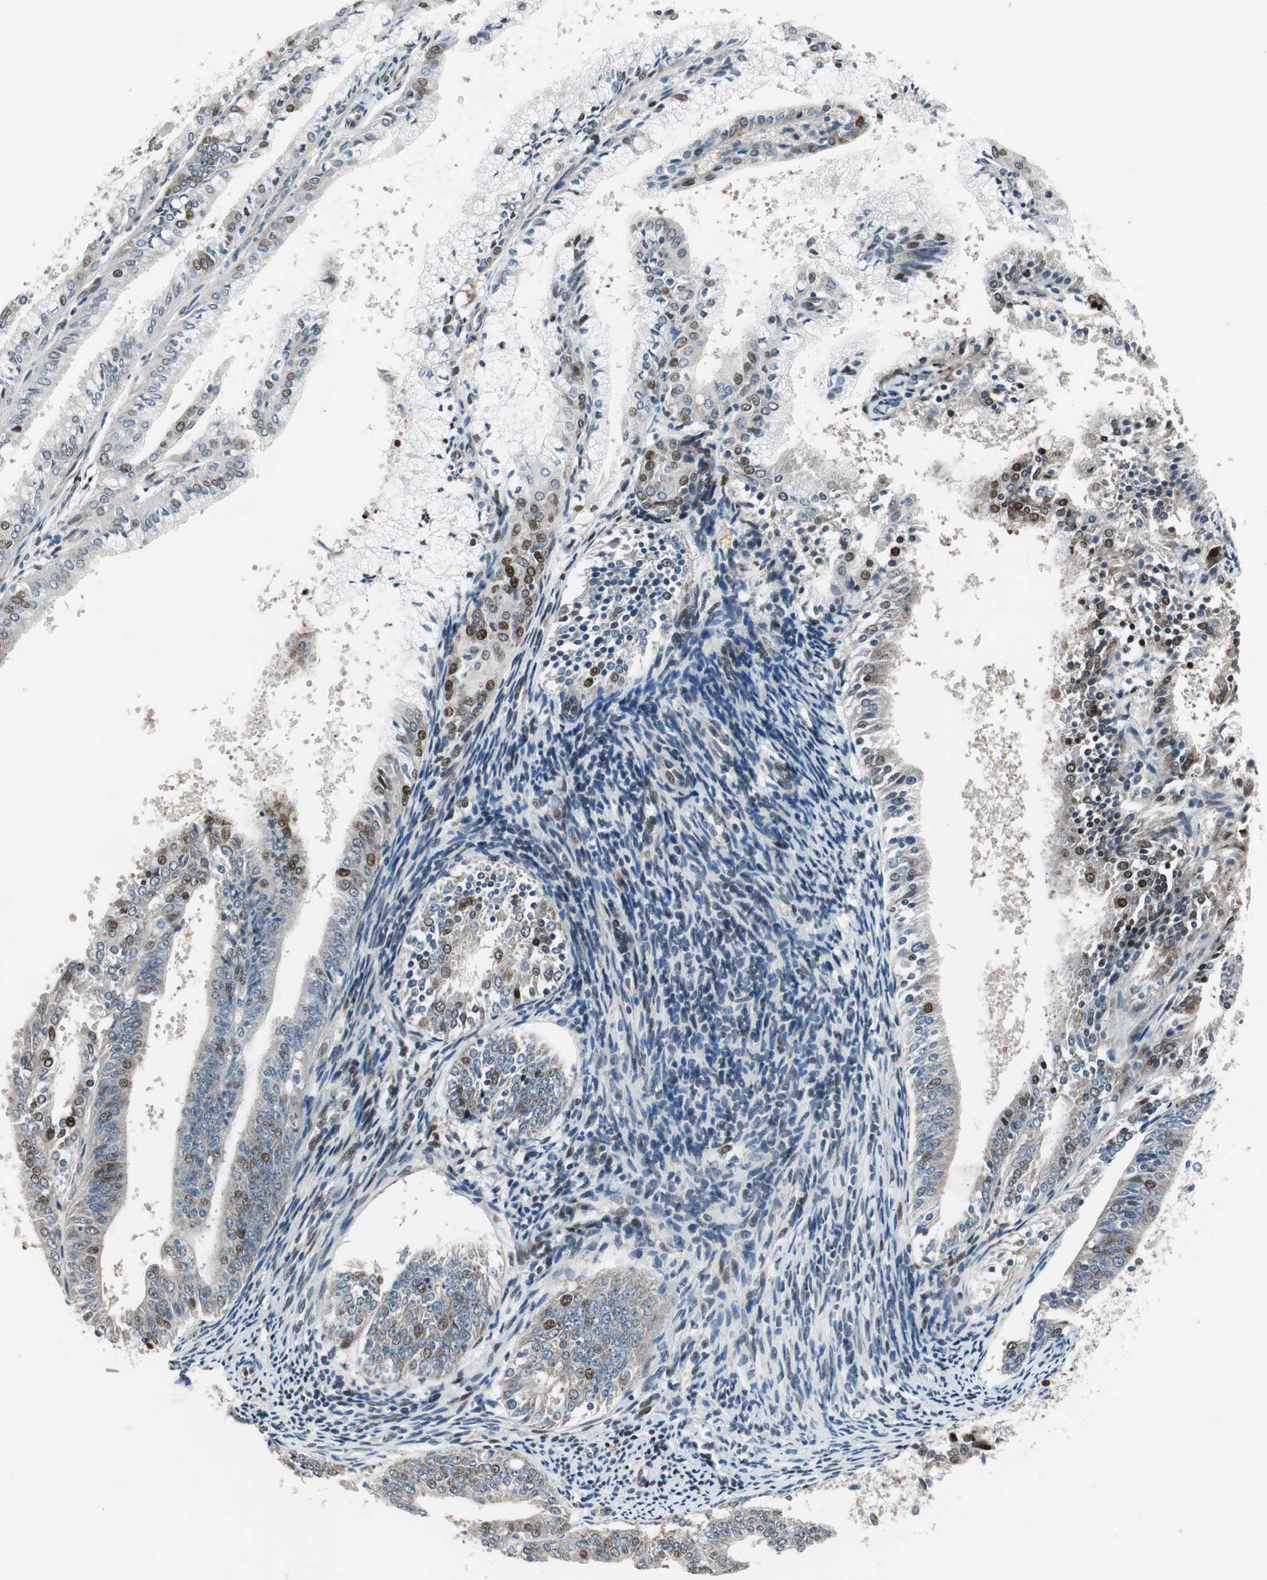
{"staining": {"intensity": "moderate", "quantity": "25%-75%", "location": "nuclear"}, "tissue": "endometrial cancer", "cell_type": "Tumor cells", "image_type": "cancer", "snomed": [{"axis": "morphology", "description": "Adenocarcinoma, NOS"}, {"axis": "topography", "description": "Endometrium"}], "caption": "Immunohistochemistry (DAB) staining of endometrial cancer shows moderate nuclear protein staining in approximately 25%-75% of tumor cells. (brown staining indicates protein expression, while blue staining denotes nuclei).", "gene": "AJUBA", "patient": {"sex": "female", "age": 63}}